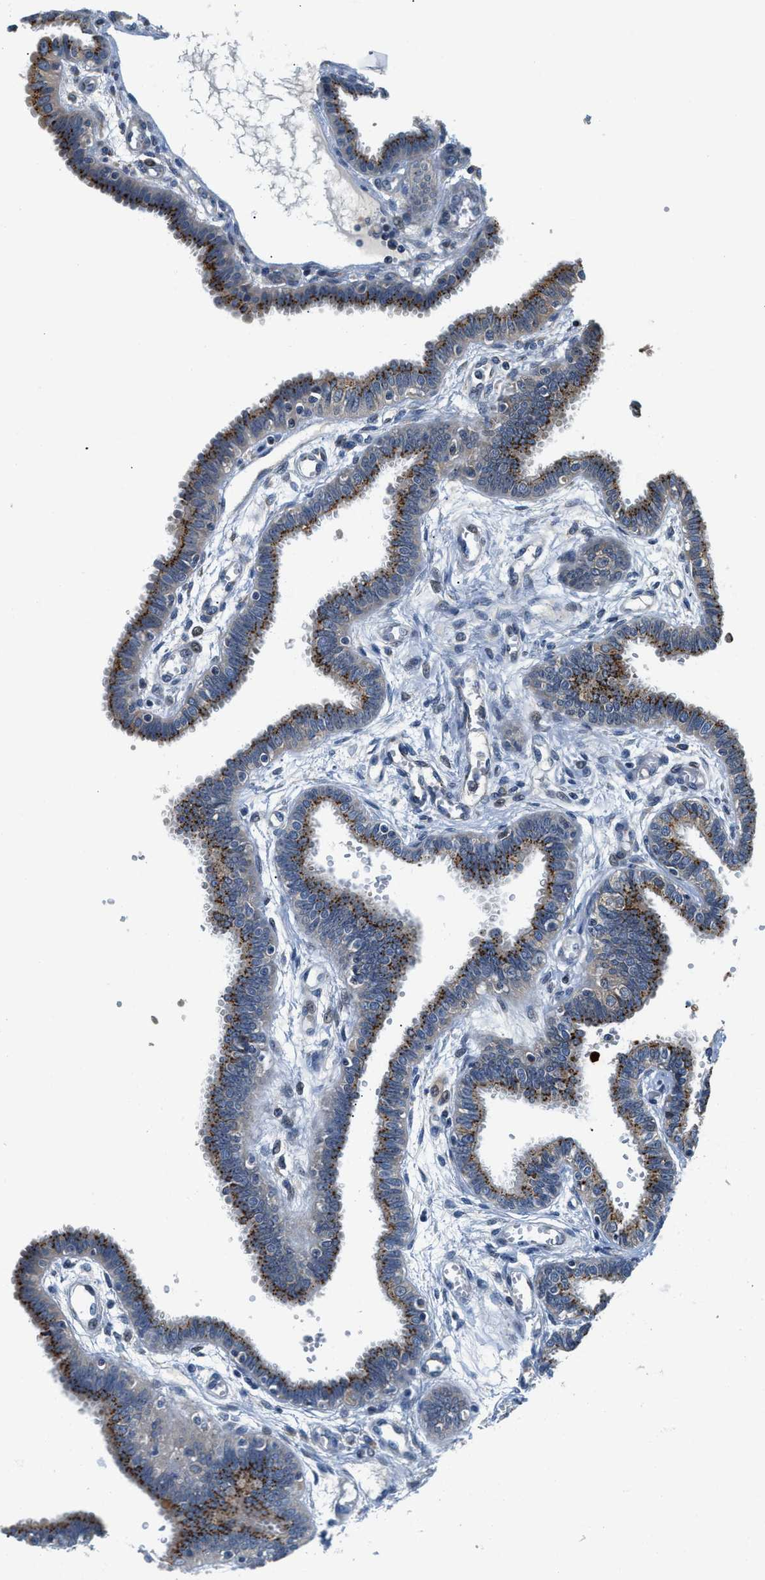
{"staining": {"intensity": "moderate", "quantity": ">75%", "location": "cytoplasmic/membranous"}, "tissue": "fallopian tube", "cell_type": "Glandular cells", "image_type": "normal", "snomed": [{"axis": "morphology", "description": "Normal tissue, NOS"}, {"axis": "topography", "description": "Fallopian tube"}], "caption": "Human fallopian tube stained for a protein (brown) demonstrates moderate cytoplasmic/membranous positive staining in about >75% of glandular cells.", "gene": "FUT8", "patient": {"sex": "female", "age": 32}}